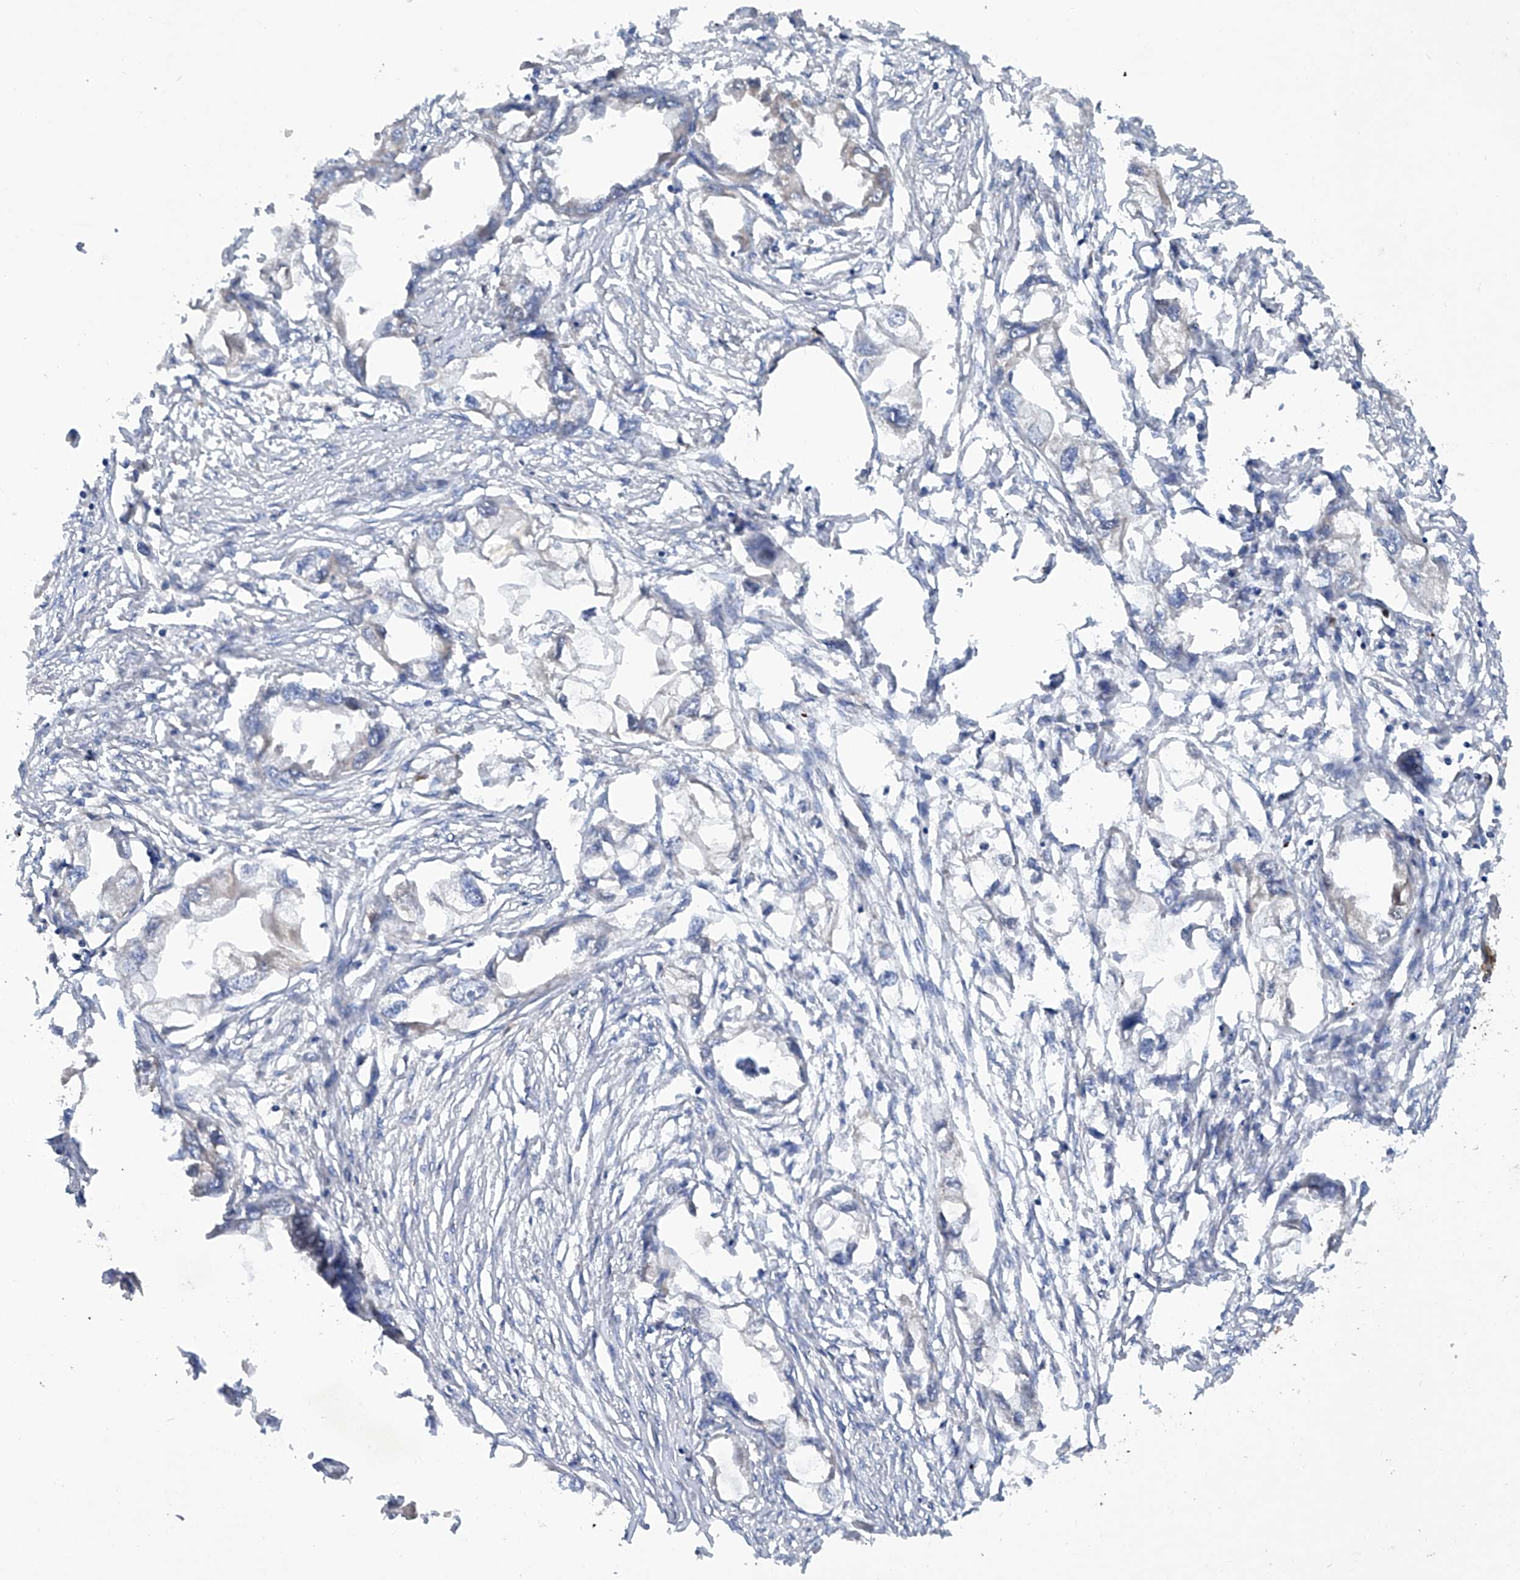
{"staining": {"intensity": "negative", "quantity": "none", "location": "none"}, "tissue": "endometrial cancer", "cell_type": "Tumor cells", "image_type": "cancer", "snomed": [{"axis": "morphology", "description": "Adenocarcinoma, NOS"}, {"axis": "morphology", "description": "Adenocarcinoma, metastatic, NOS"}, {"axis": "topography", "description": "Adipose tissue"}, {"axis": "topography", "description": "Endometrium"}], "caption": "Immunohistochemical staining of metastatic adenocarcinoma (endometrial) reveals no significant staining in tumor cells.", "gene": "ASCC3", "patient": {"sex": "female", "age": 67}}